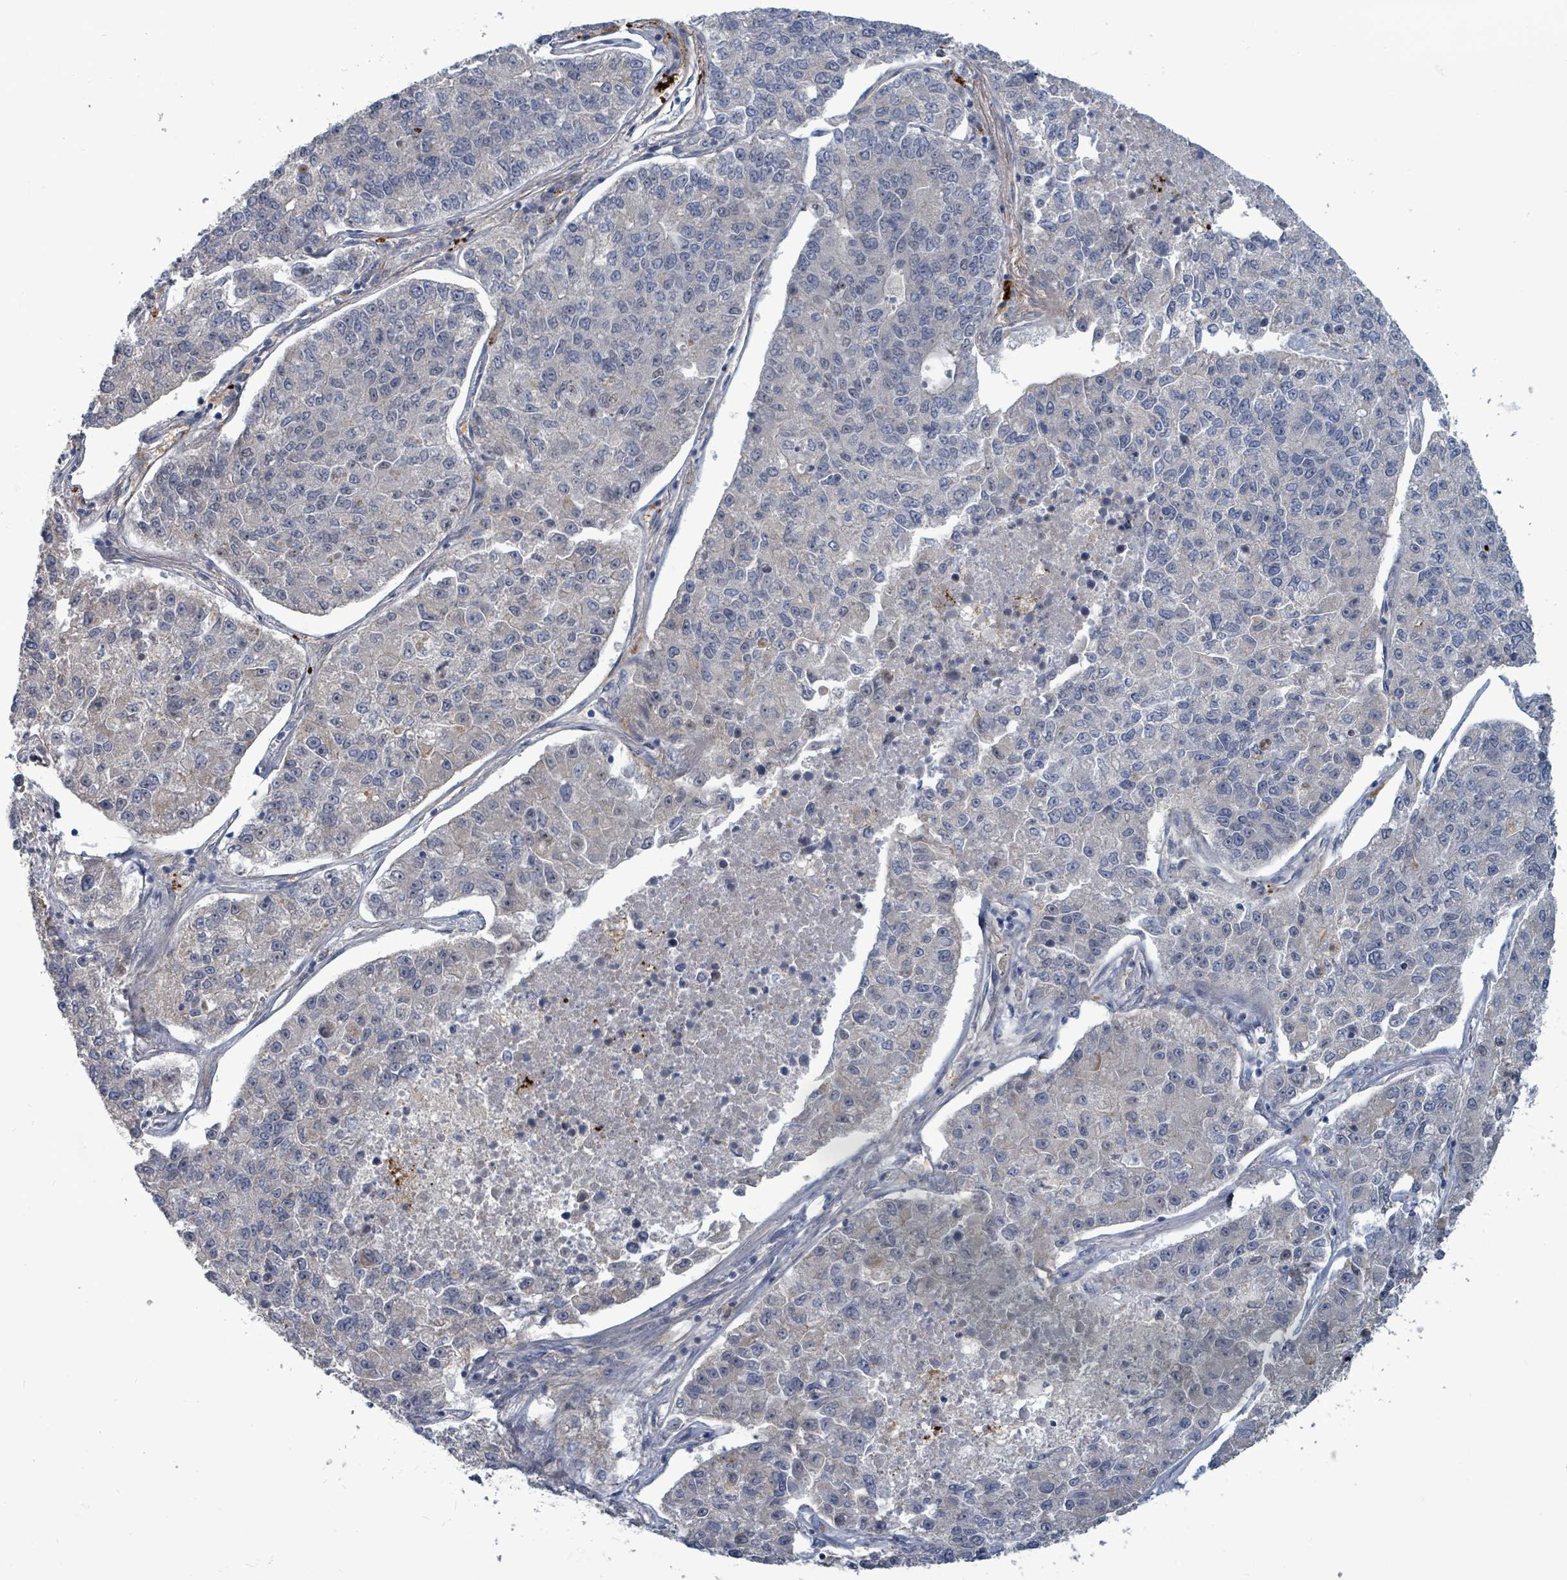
{"staining": {"intensity": "negative", "quantity": "none", "location": "none"}, "tissue": "lung cancer", "cell_type": "Tumor cells", "image_type": "cancer", "snomed": [{"axis": "morphology", "description": "Adenocarcinoma, NOS"}, {"axis": "topography", "description": "Lung"}], "caption": "DAB immunohistochemical staining of lung cancer (adenocarcinoma) demonstrates no significant staining in tumor cells. (Immunohistochemistry, brightfield microscopy, high magnification).", "gene": "TRDMT1", "patient": {"sex": "male", "age": 49}}